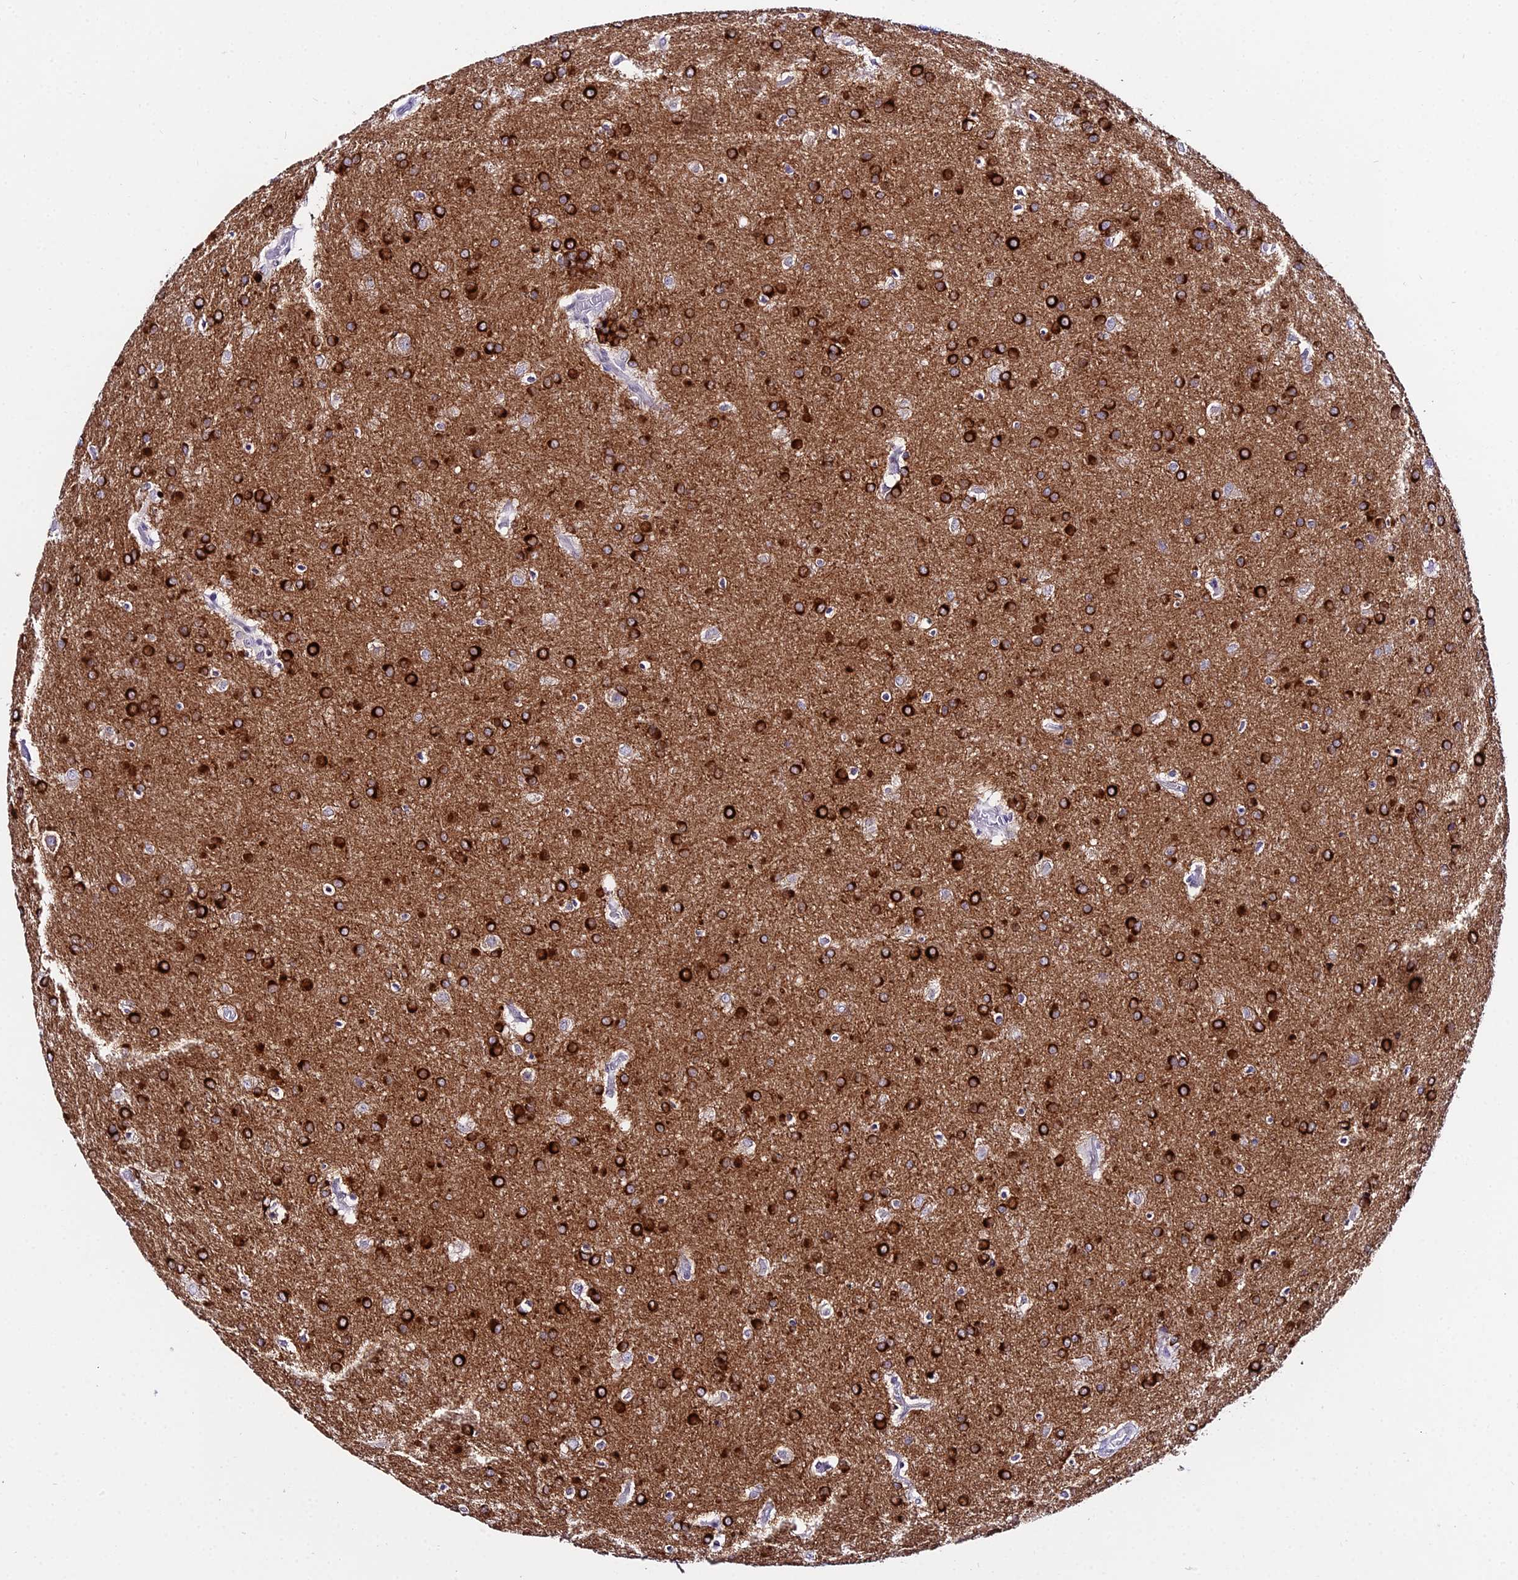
{"staining": {"intensity": "strong", "quantity": ">75%", "location": "cytoplasmic/membranous"}, "tissue": "glioma", "cell_type": "Tumor cells", "image_type": "cancer", "snomed": [{"axis": "morphology", "description": "Glioma, malignant, Low grade"}, {"axis": "topography", "description": "Brain"}], "caption": "Immunohistochemistry (IHC) image of human malignant glioma (low-grade) stained for a protein (brown), which exhibits high levels of strong cytoplasmic/membranous expression in approximately >75% of tumor cells.", "gene": "ATG16L2", "patient": {"sex": "female", "age": 32}}